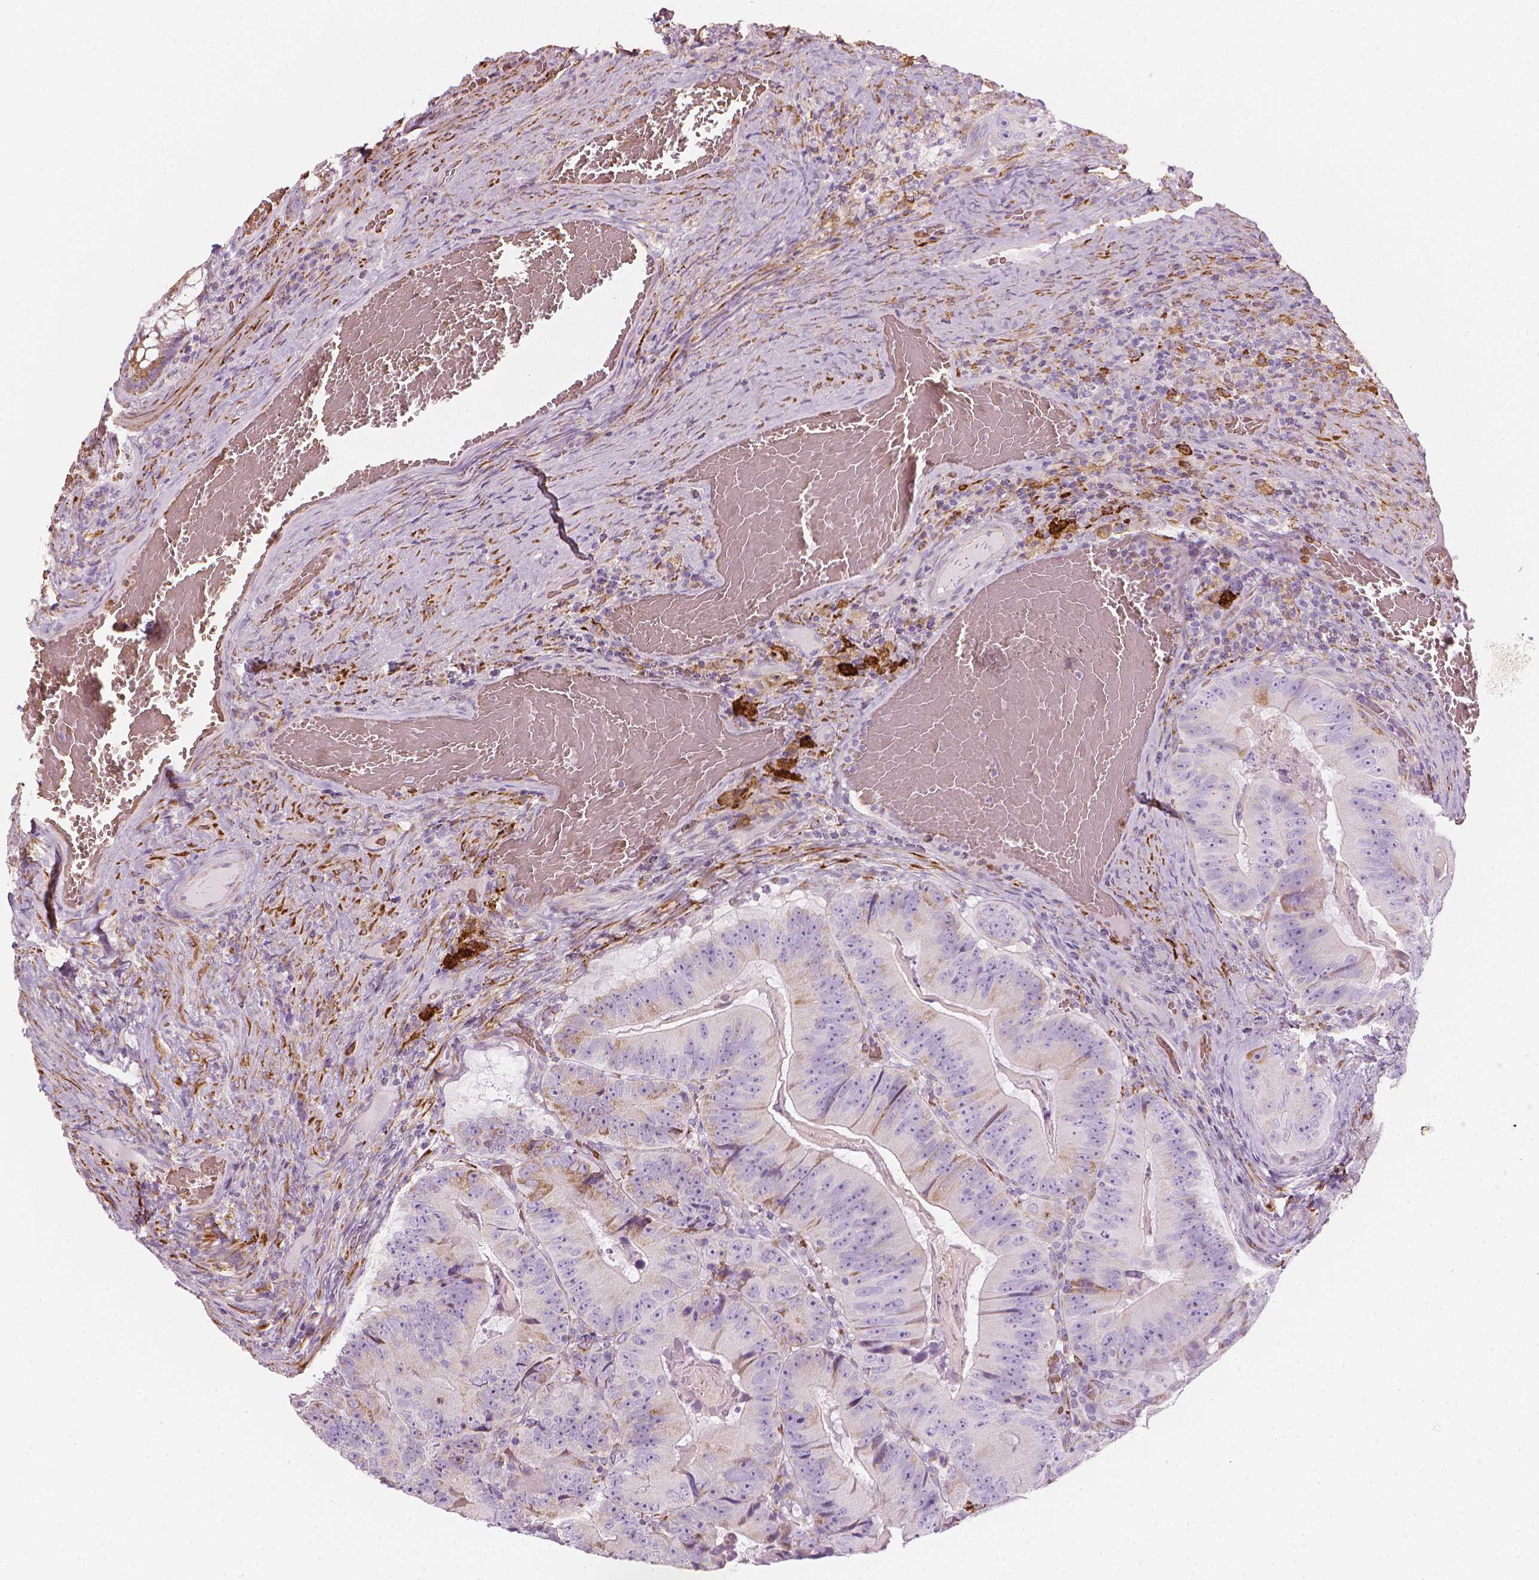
{"staining": {"intensity": "negative", "quantity": "none", "location": "none"}, "tissue": "colorectal cancer", "cell_type": "Tumor cells", "image_type": "cancer", "snomed": [{"axis": "morphology", "description": "Adenocarcinoma, NOS"}, {"axis": "topography", "description": "Colon"}], "caption": "Tumor cells show no significant expression in colorectal cancer (adenocarcinoma).", "gene": "CES1", "patient": {"sex": "female", "age": 86}}